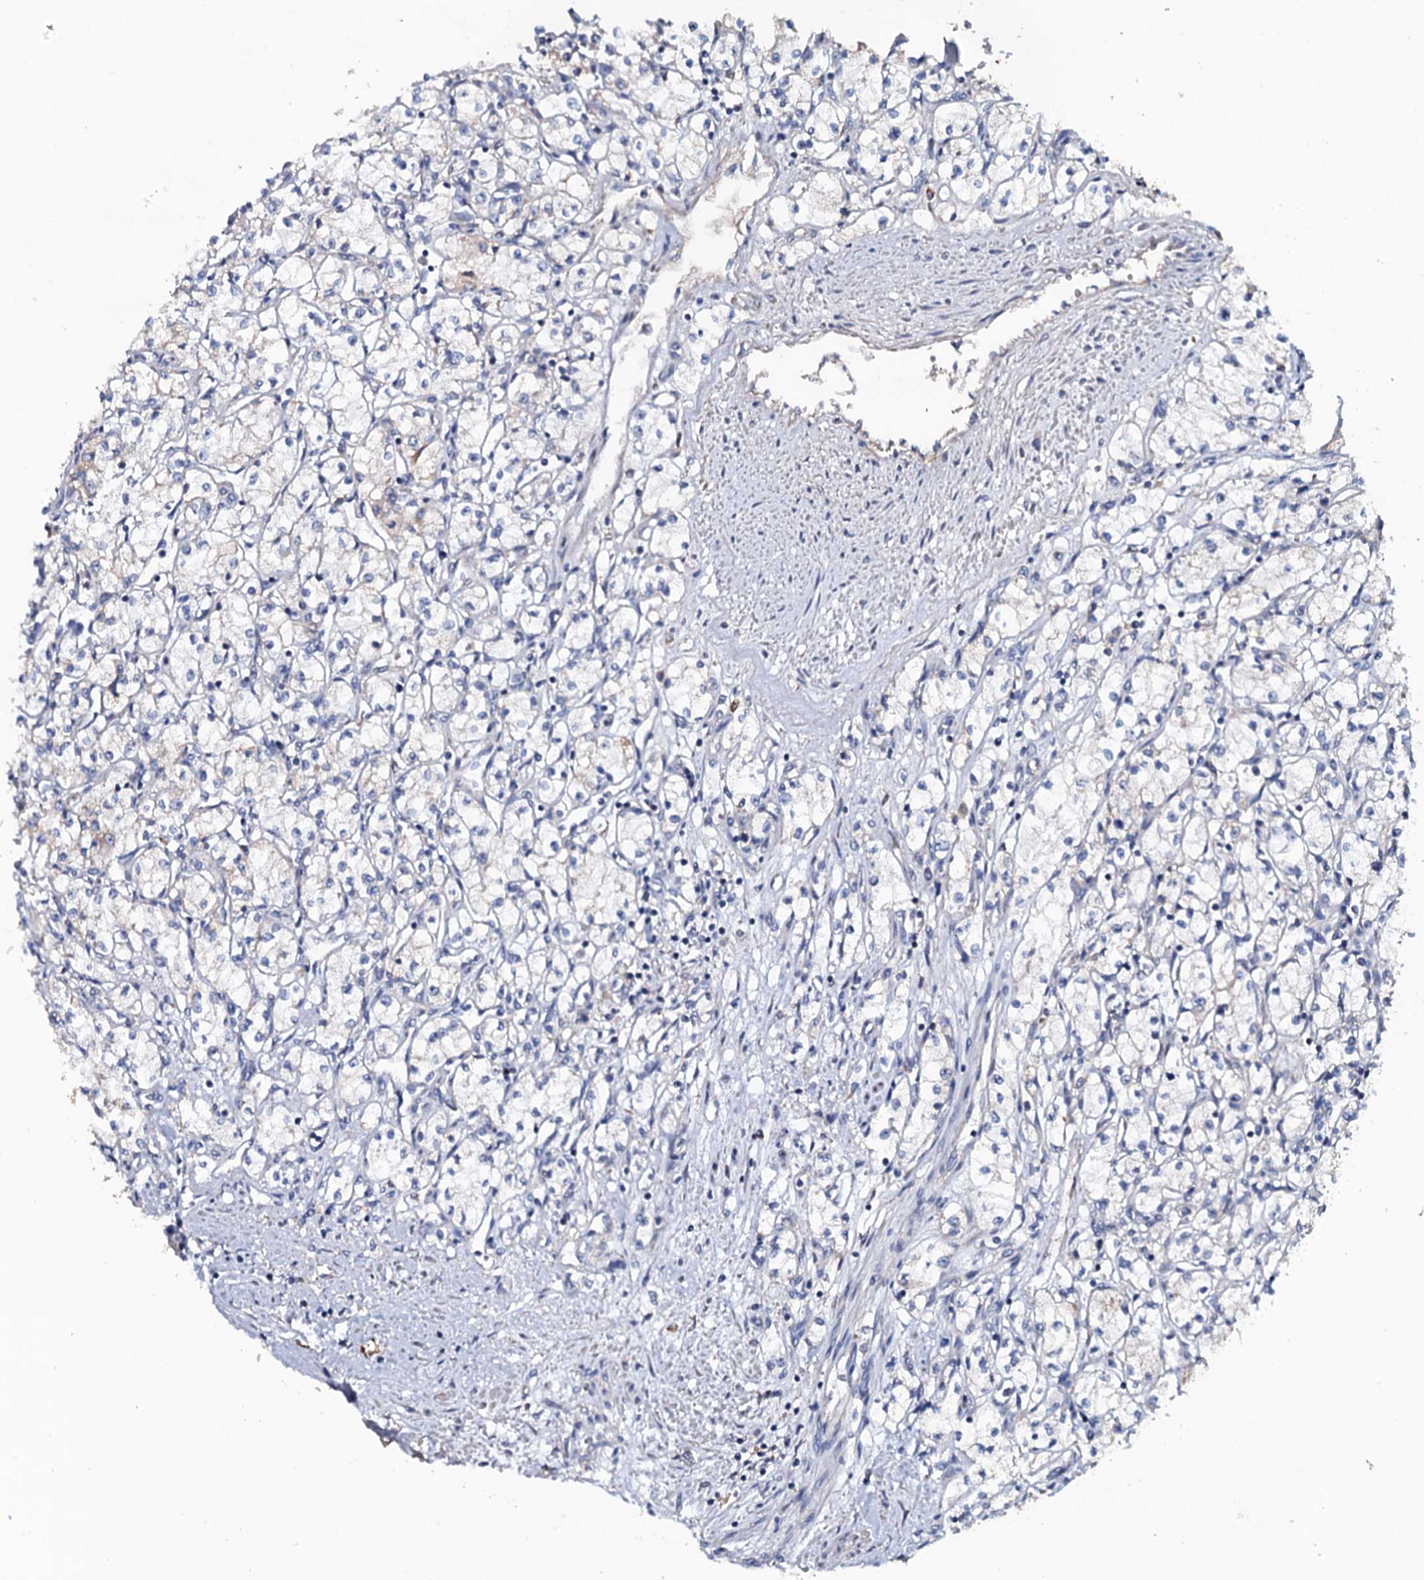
{"staining": {"intensity": "negative", "quantity": "none", "location": "none"}, "tissue": "renal cancer", "cell_type": "Tumor cells", "image_type": "cancer", "snomed": [{"axis": "morphology", "description": "Adenocarcinoma, NOS"}, {"axis": "topography", "description": "Kidney"}], "caption": "Human adenocarcinoma (renal) stained for a protein using IHC shows no positivity in tumor cells.", "gene": "NEK1", "patient": {"sex": "male", "age": 59}}